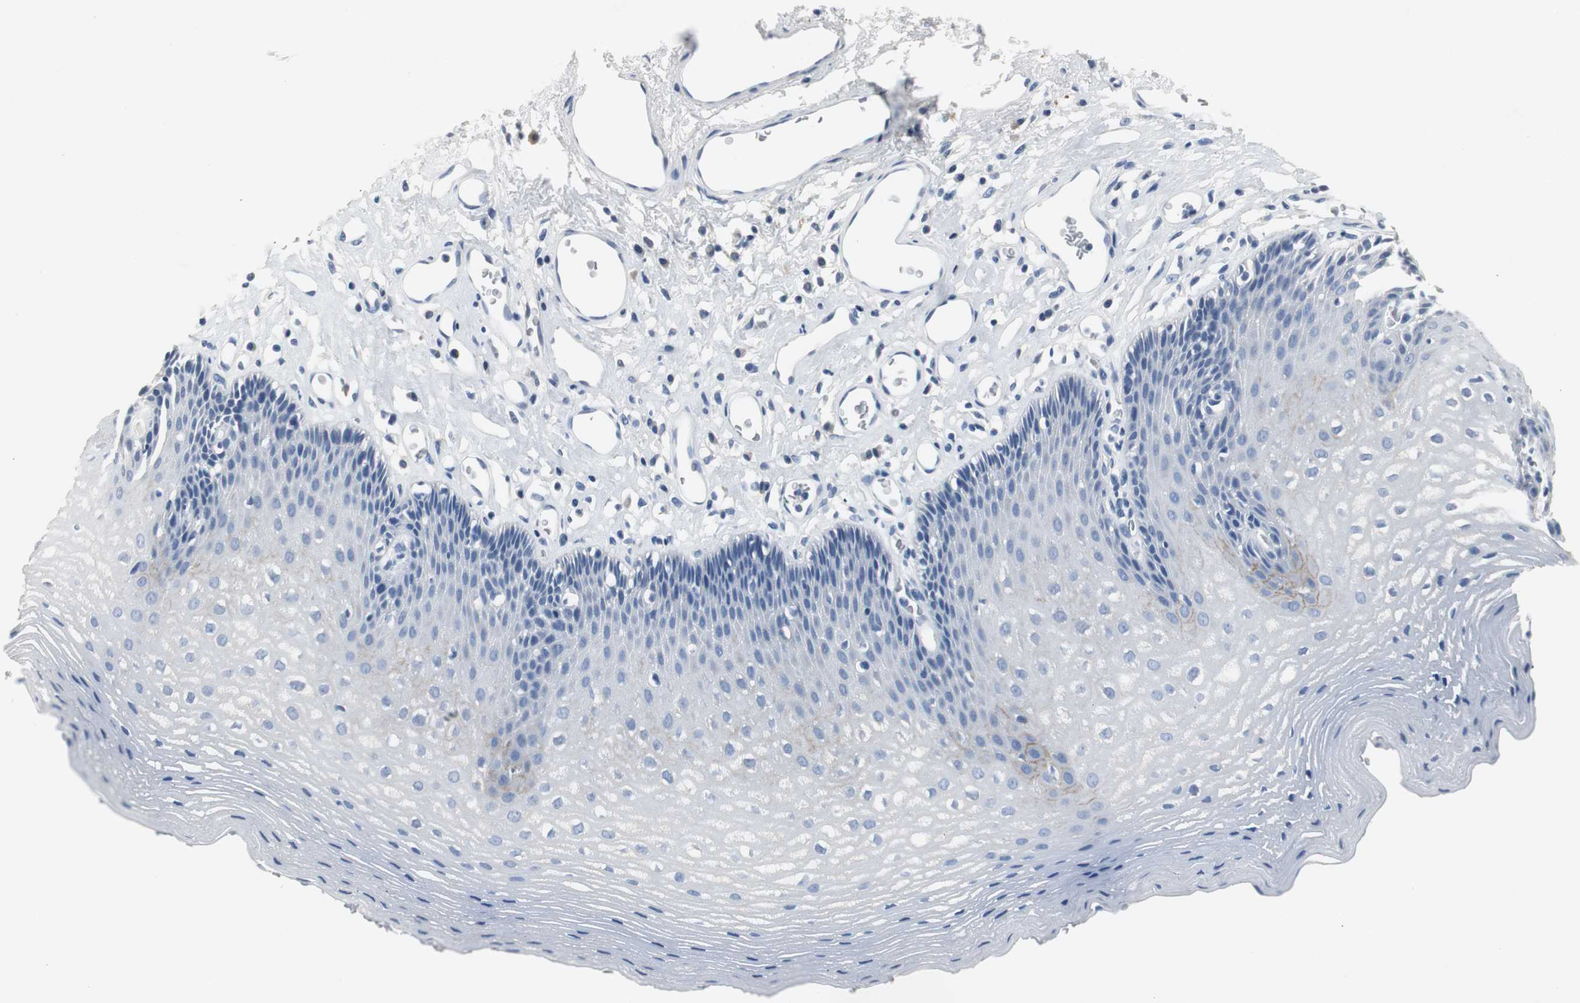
{"staining": {"intensity": "moderate", "quantity": "<25%", "location": "cytoplasmic/membranous"}, "tissue": "esophagus", "cell_type": "Squamous epithelial cells", "image_type": "normal", "snomed": [{"axis": "morphology", "description": "Normal tissue, NOS"}, {"axis": "topography", "description": "Esophagus"}], "caption": "An image of human esophagus stained for a protein displays moderate cytoplasmic/membranous brown staining in squamous epithelial cells.", "gene": "LRP2", "patient": {"sex": "female", "age": 70}}